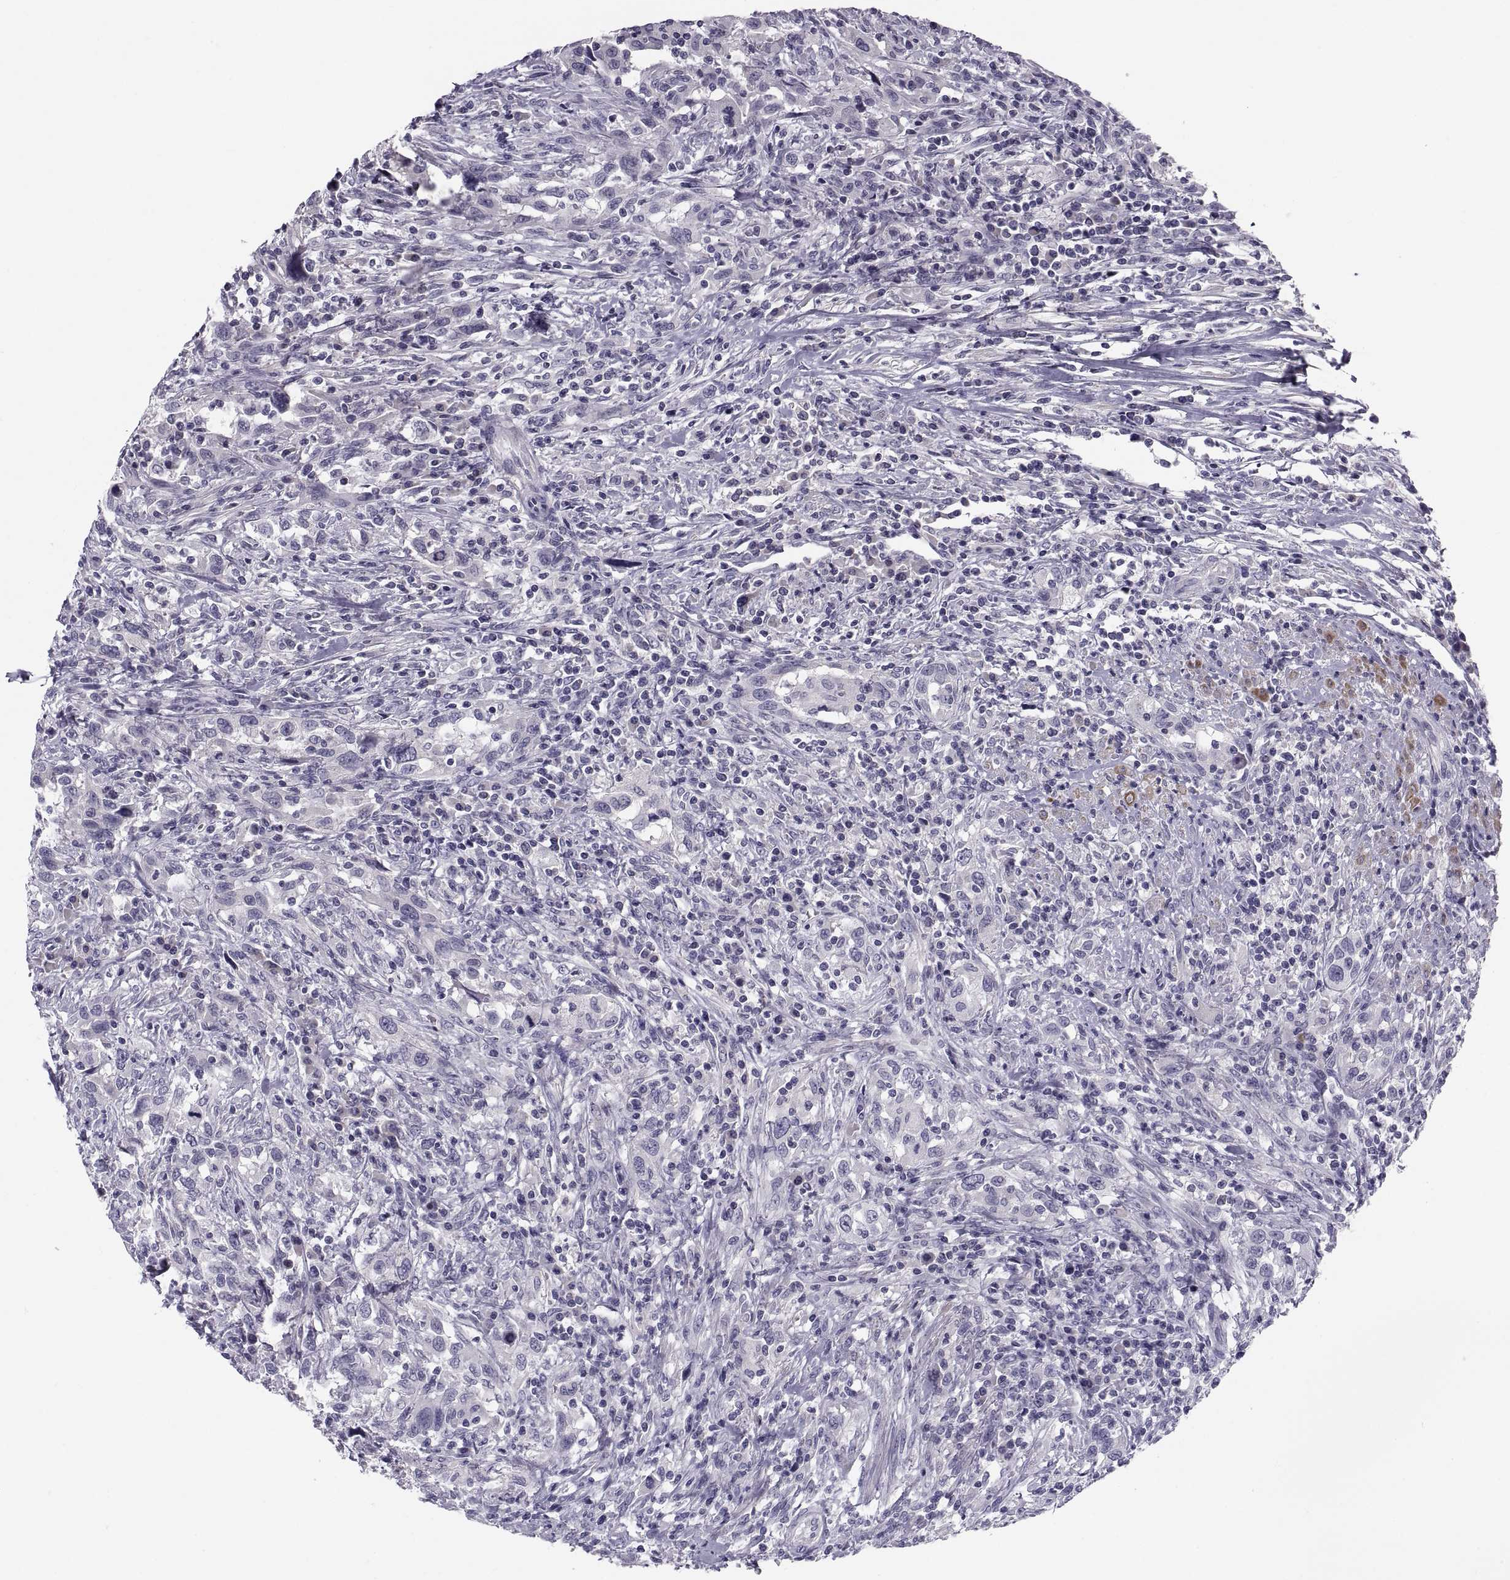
{"staining": {"intensity": "negative", "quantity": "none", "location": "none"}, "tissue": "urothelial cancer", "cell_type": "Tumor cells", "image_type": "cancer", "snomed": [{"axis": "morphology", "description": "Urothelial carcinoma, NOS"}, {"axis": "morphology", "description": "Urothelial carcinoma, High grade"}, {"axis": "topography", "description": "Urinary bladder"}], "caption": "A micrograph of urothelial cancer stained for a protein shows no brown staining in tumor cells.", "gene": "PDZRN4", "patient": {"sex": "female", "age": 64}}